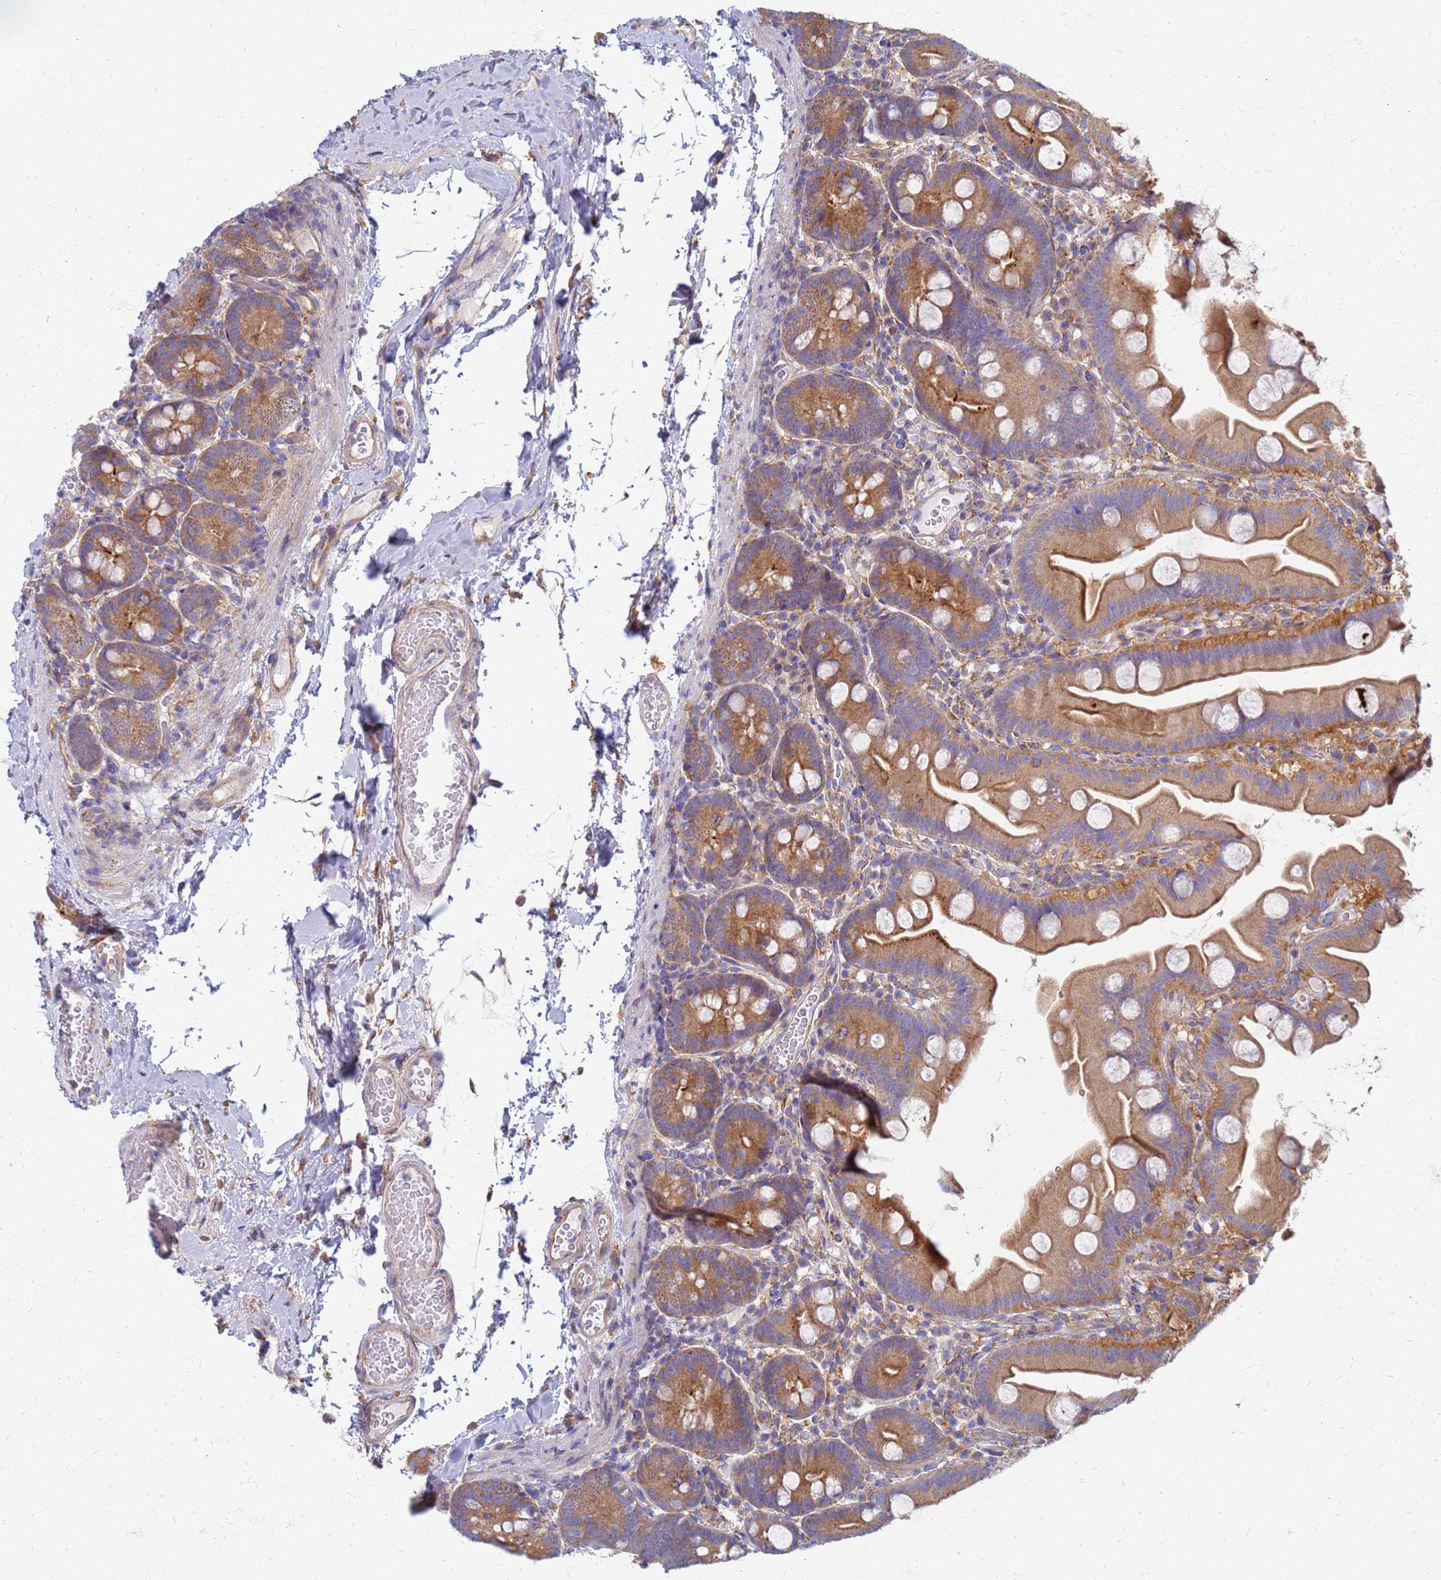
{"staining": {"intensity": "moderate", "quantity": ">75%", "location": "cytoplasmic/membranous"}, "tissue": "small intestine", "cell_type": "Glandular cells", "image_type": "normal", "snomed": [{"axis": "morphology", "description": "Normal tissue, NOS"}, {"axis": "topography", "description": "Small intestine"}], "caption": "Protein expression analysis of unremarkable human small intestine reveals moderate cytoplasmic/membranous expression in approximately >75% of glandular cells. The staining was performed using DAB to visualize the protein expression in brown, while the nuclei were stained in blue with hematoxylin (Magnification: 20x).", "gene": "EEA1", "patient": {"sex": "female", "age": 68}}